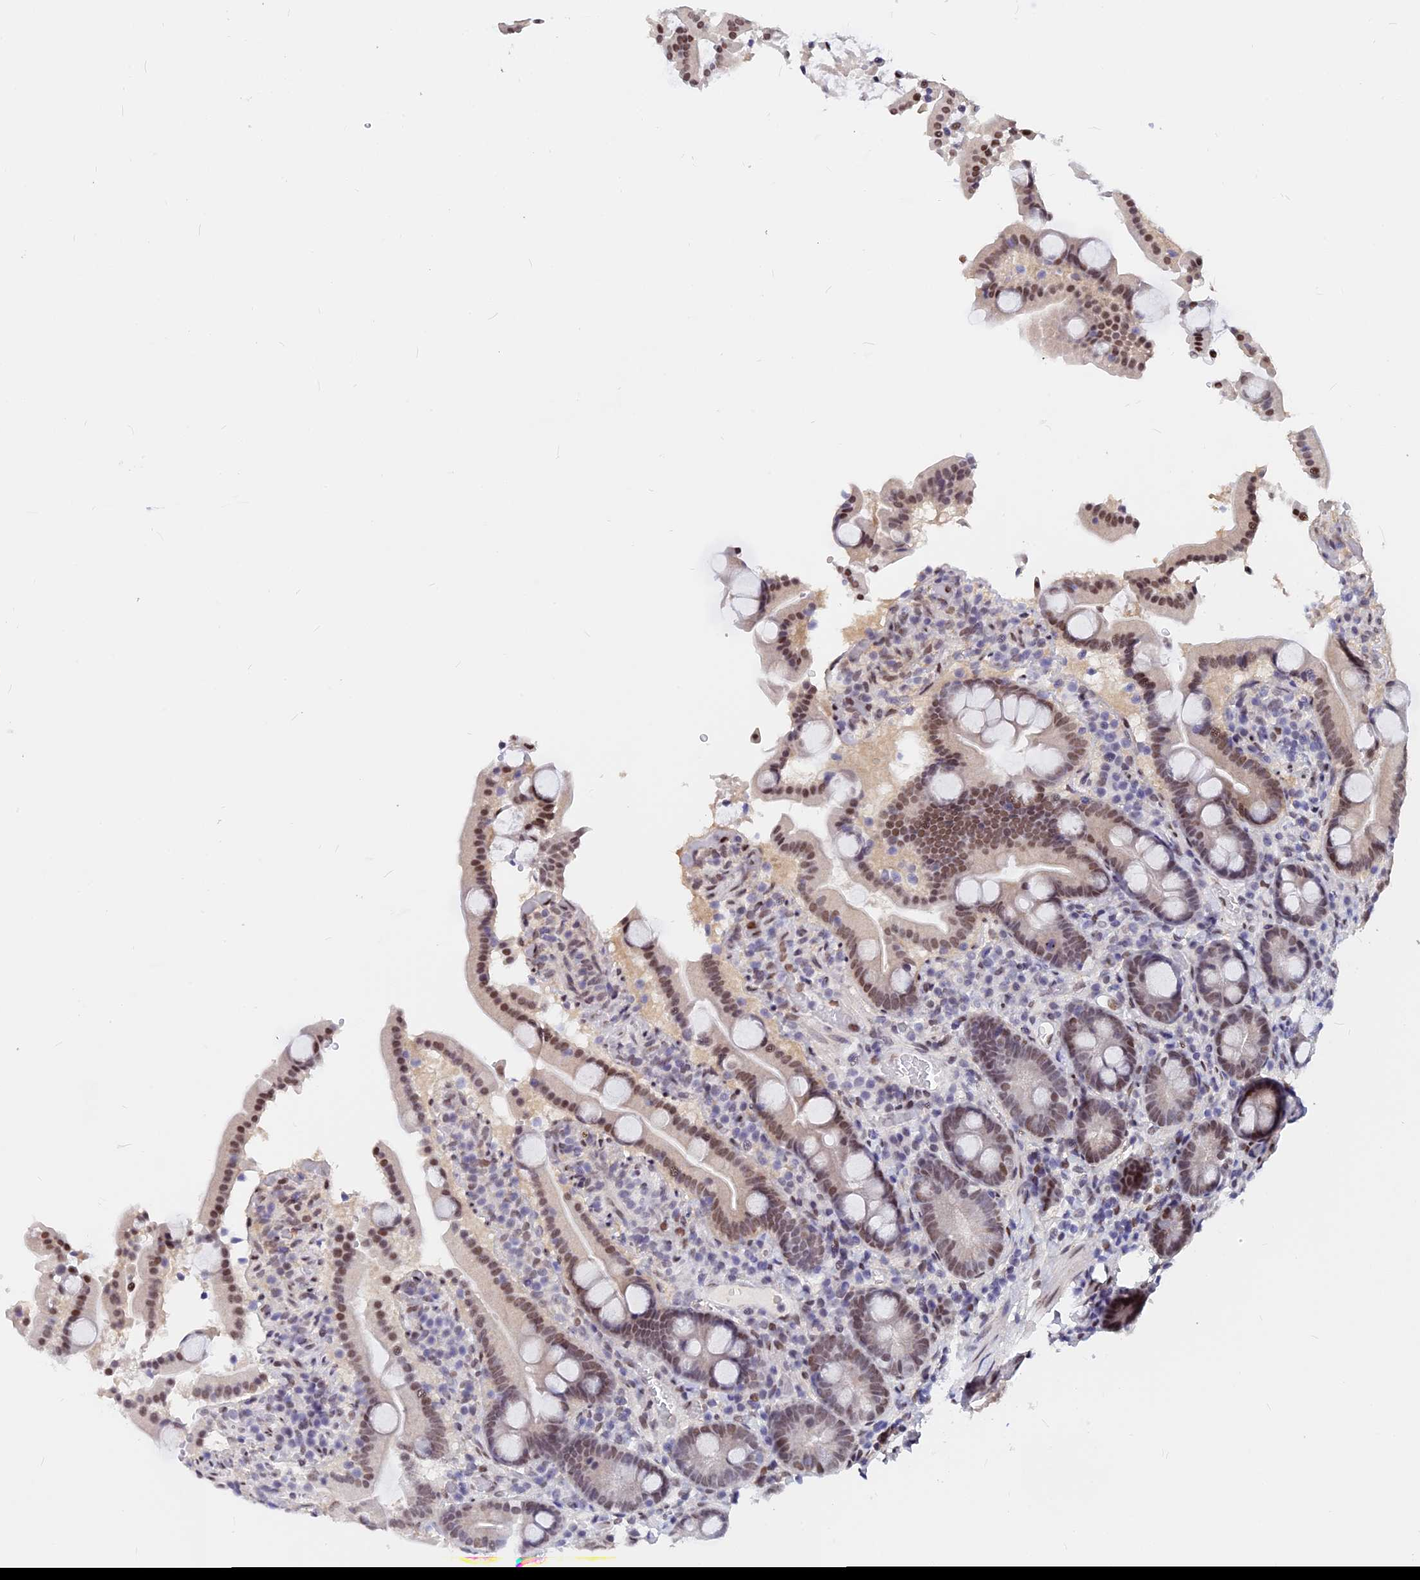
{"staining": {"intensity": "moderate", "quantity": ">75%", "location": "nuclear"}, "tissue": "duodenum", "cell_type": "Glandular cells", "image_type": "normal", "snomed": [{"axis": "morphology", "description": "Normal tissue, NOS"}, {"axis": "topography", "description": "Duodenum"}], "caption": "A brown stain highlights moderate nuclear staining of a protein in glandular cells of benign human duodenum.", "gene": "KCTD13", "patient": {"sex": "male", "age": 55}}